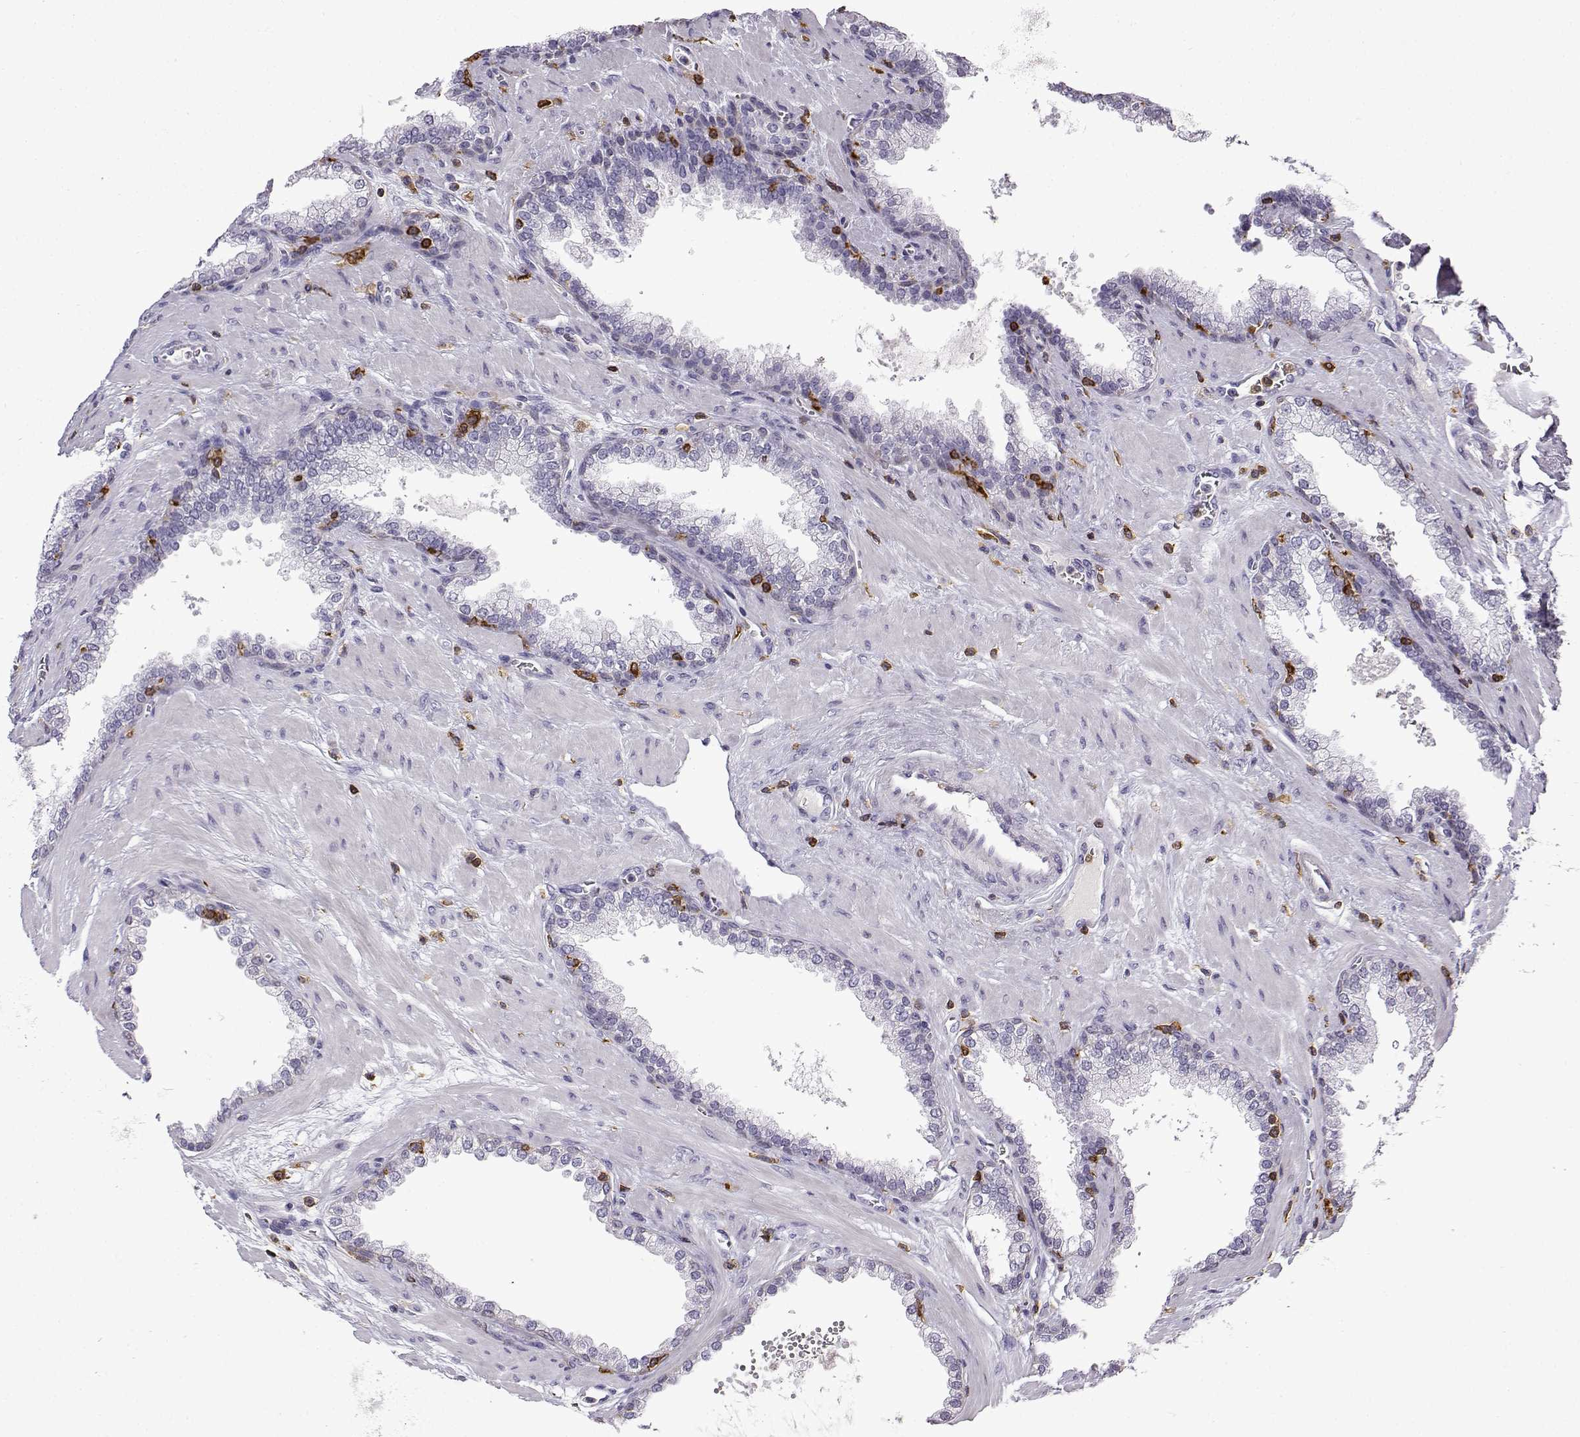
{"staining": {"intensity": "negative", "quantity": "none", "location": "none"}, "tissue": "prostate cancer", "cell_type": "Tumor cells", "image_type": "cancer", "snomed": [{"axis": "morphology", "description": "Adenocarcinoma, NOS"}, {"axis": "topography", "description": "Prostate"}], "caption": "Immunohistochemical staining of prostate adenocarcinoma shows no significant positivity in tumor cells.", "gene": "DOCK10", "patient": {"sex": "male", "age": 67}}